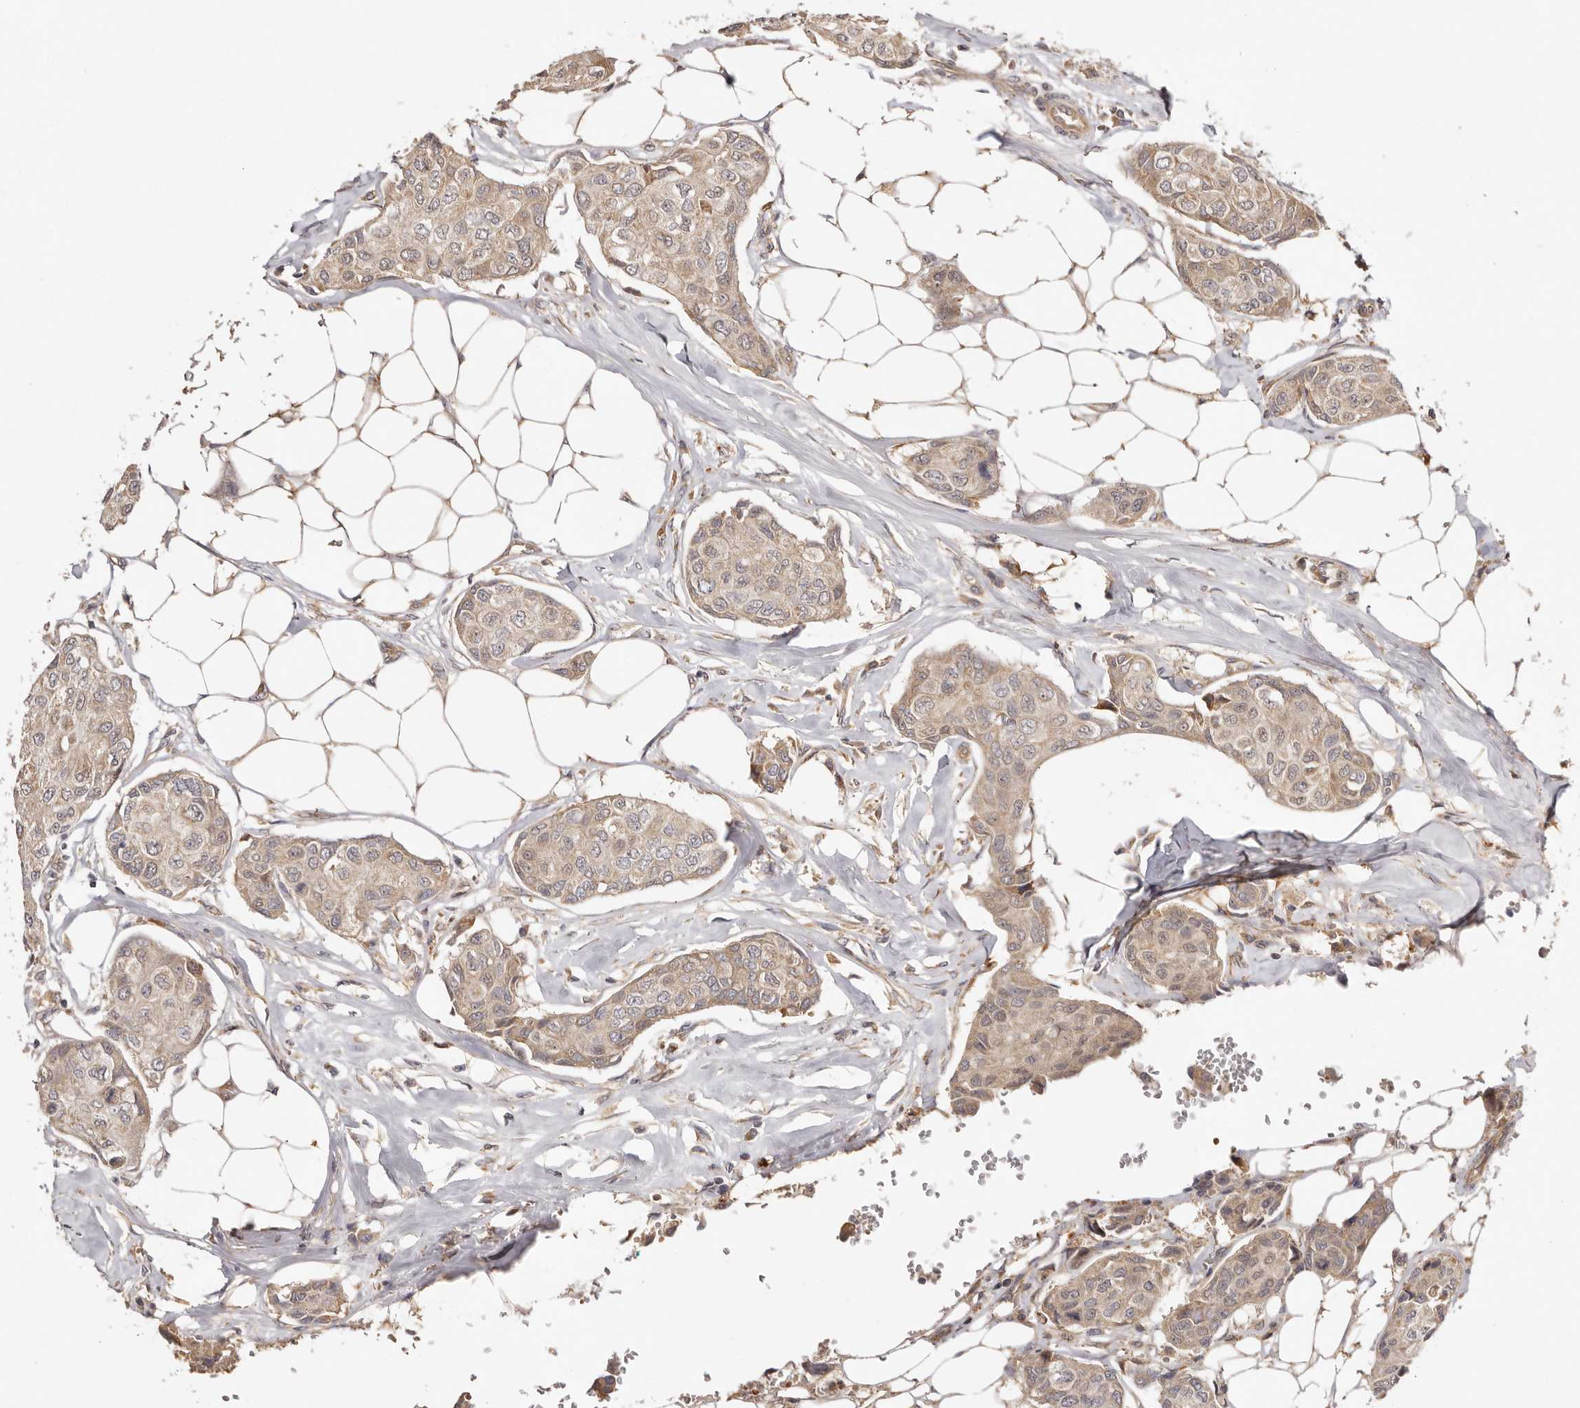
{"staining": {"intensity": "weak", "quantity": ">75%", "location": "cytoplasmic/membranous"}, "tissue": "breast cancer", "cell_type": "Tumor cells", "image_type": "cancer", "snomed": [{"axis": "morphology", "description": "Duct carcinoma"}, {"axis": "topography", "description": "Breast"}], "caption": "A micrograph showing weak cytoplasmic/membranous positivity in approximately >75% of tumor cells in invasive ductal carcinoma (breast), as visualized by brown immunohistochemical staining.", "gene": "UBR2", "patient": {"sex": "female", "age": 80}}